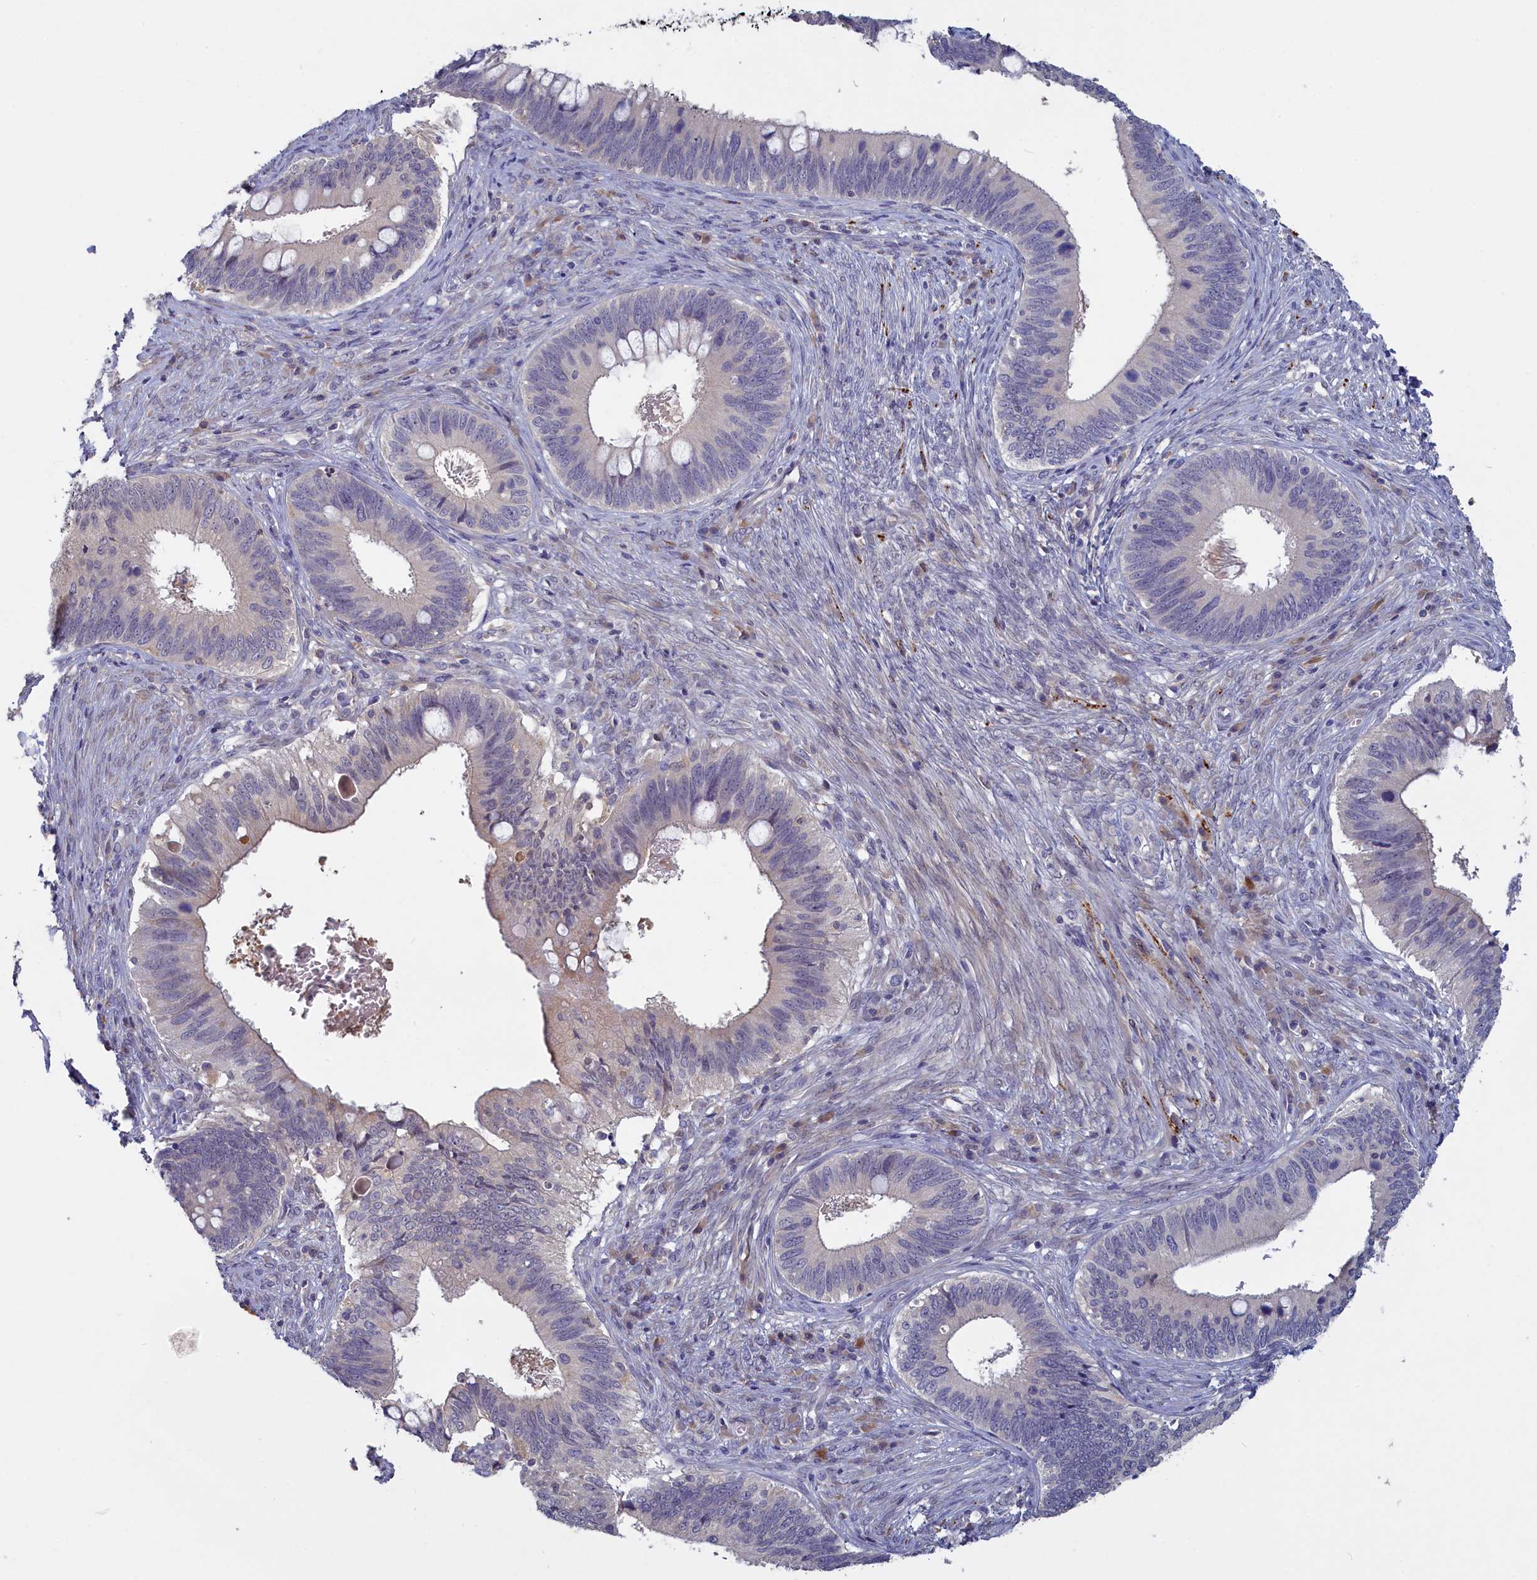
{"staining": {"intensity": "negative", "quantity": "none", "location": "none"}, "tissue": "cervical cancer", "cell_type": "Tumor cells", "image_type": "cancer", "snomed": [{"axis": "morphology", "description": "Adenocarcinoma, NOS"}, {"axis": "topography", "description": "Cervix"}], "caption": "This is a histopathology image of immunohistochemistry staining of cervical cancer (adenocarcinoma), which shows no positivity in tumor cells.", "gene": "UCHL3", "patient": {"sex": "female", "age": 42}}